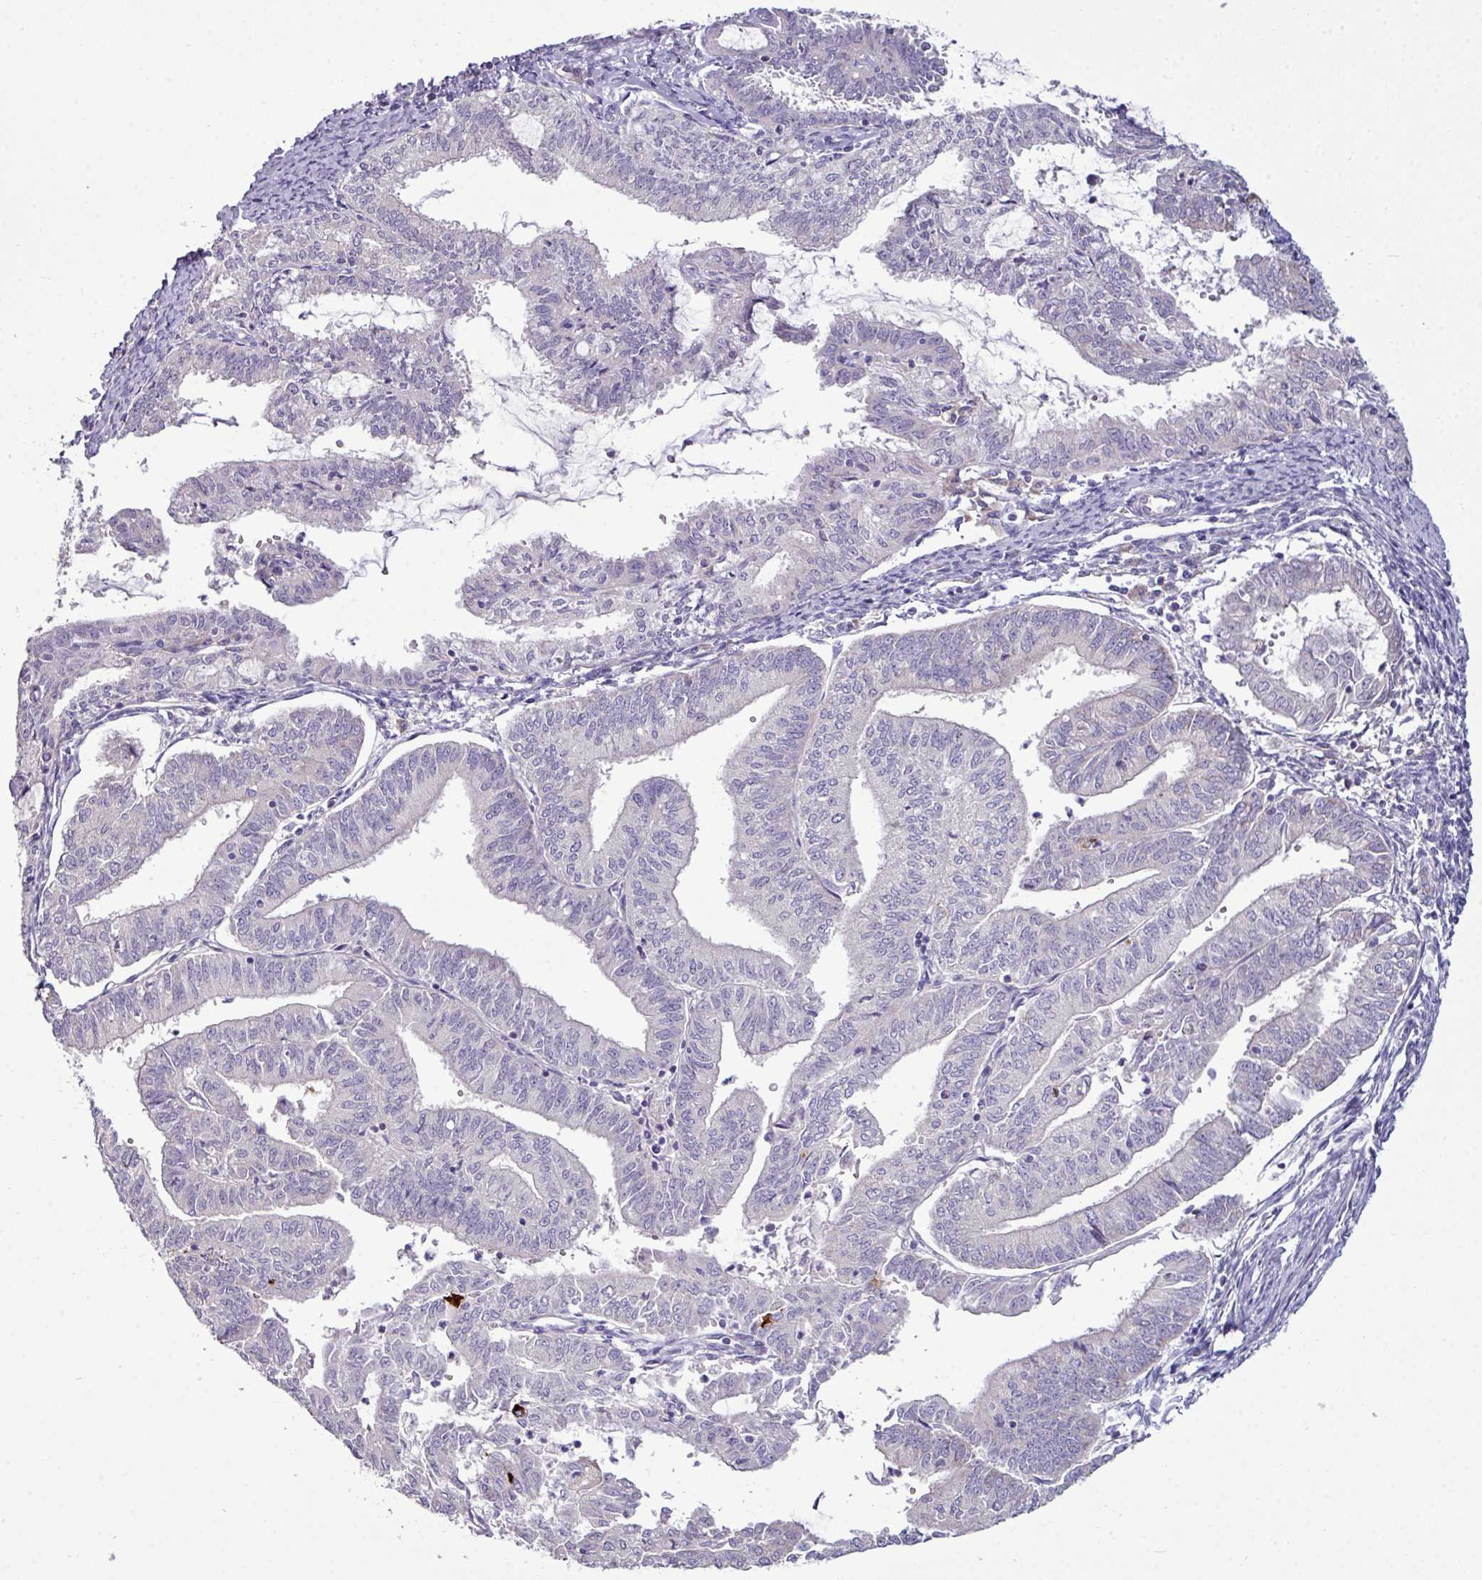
{"staining": {"intensity": "negative", "quantity": "none", "location": "none"}, "tissue": "endometrial cancer", "cell_type": "Tumor cells", "image_type": "cancer", "snomed": [{"axis": "morphology", "description": "Adenocarcinoma, NOS"}, {"axis": "topography", "description": "Endometrium"}], "caption": "There is no significant staining in tumor cells of endometrial cancer.", "gene": "AGAP5", "patient": {"sex": "female", "age": 70}}